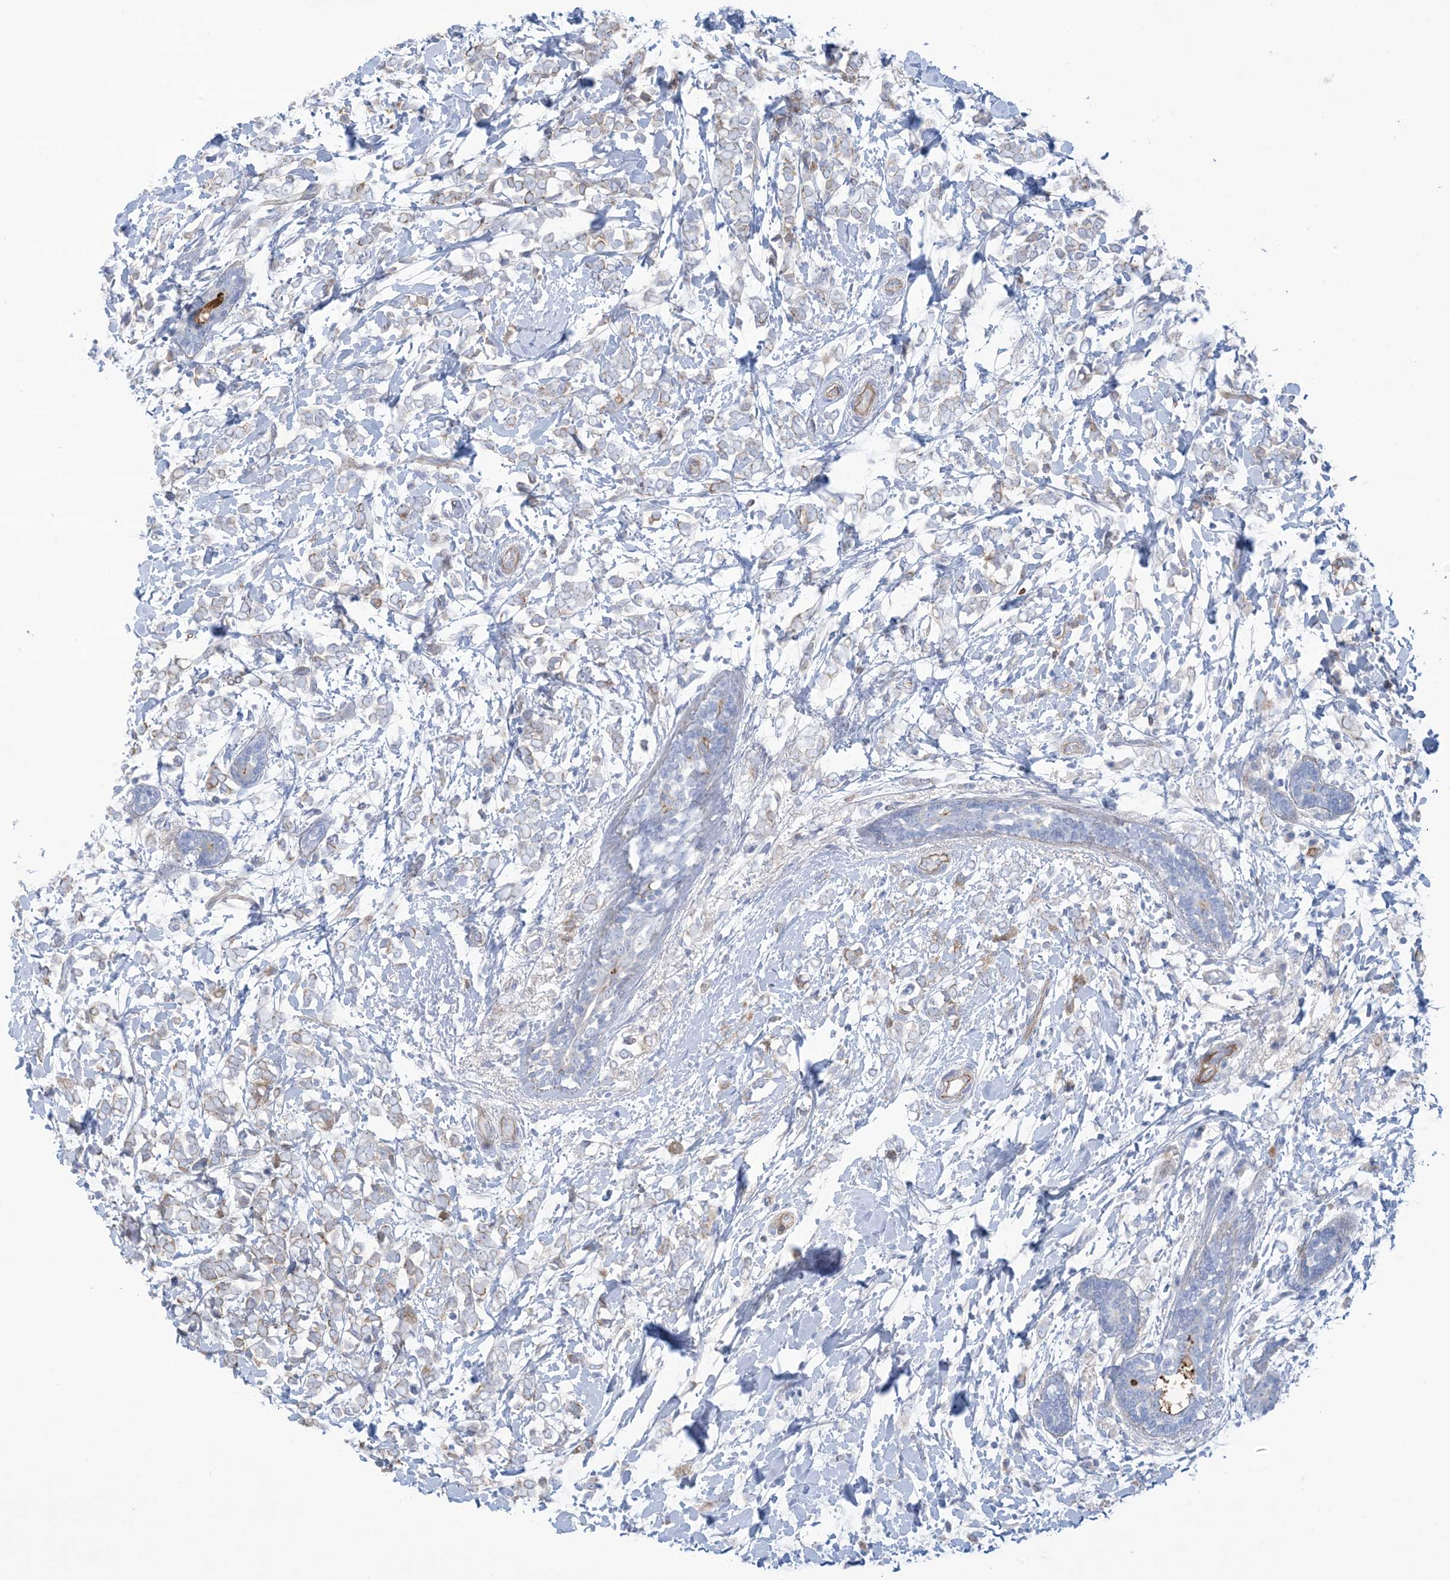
{"staining": {"intensity": "weak", "quantity": "25%-75%", "location": "cytoplasmic/membranous"}, "tissue": "breast cancer", "cell_type": "Tumor cells", "image_type": "cancer", "snomed": [{"axis": "morphology", "description": "Normal tissue, NOS"}, {"axis": "morphology", "description": "Lobular carcinoma"}, {"axis": "topography", "description": "Breast"}], "caption": "Protein analysis of breast cancer tissue reveals weak cytoplasmic/membranous positivity in approximately 25%-75% of tumor cells.", "gene": "ATP11C", "patient": {"sex": "female", "age": 47}}